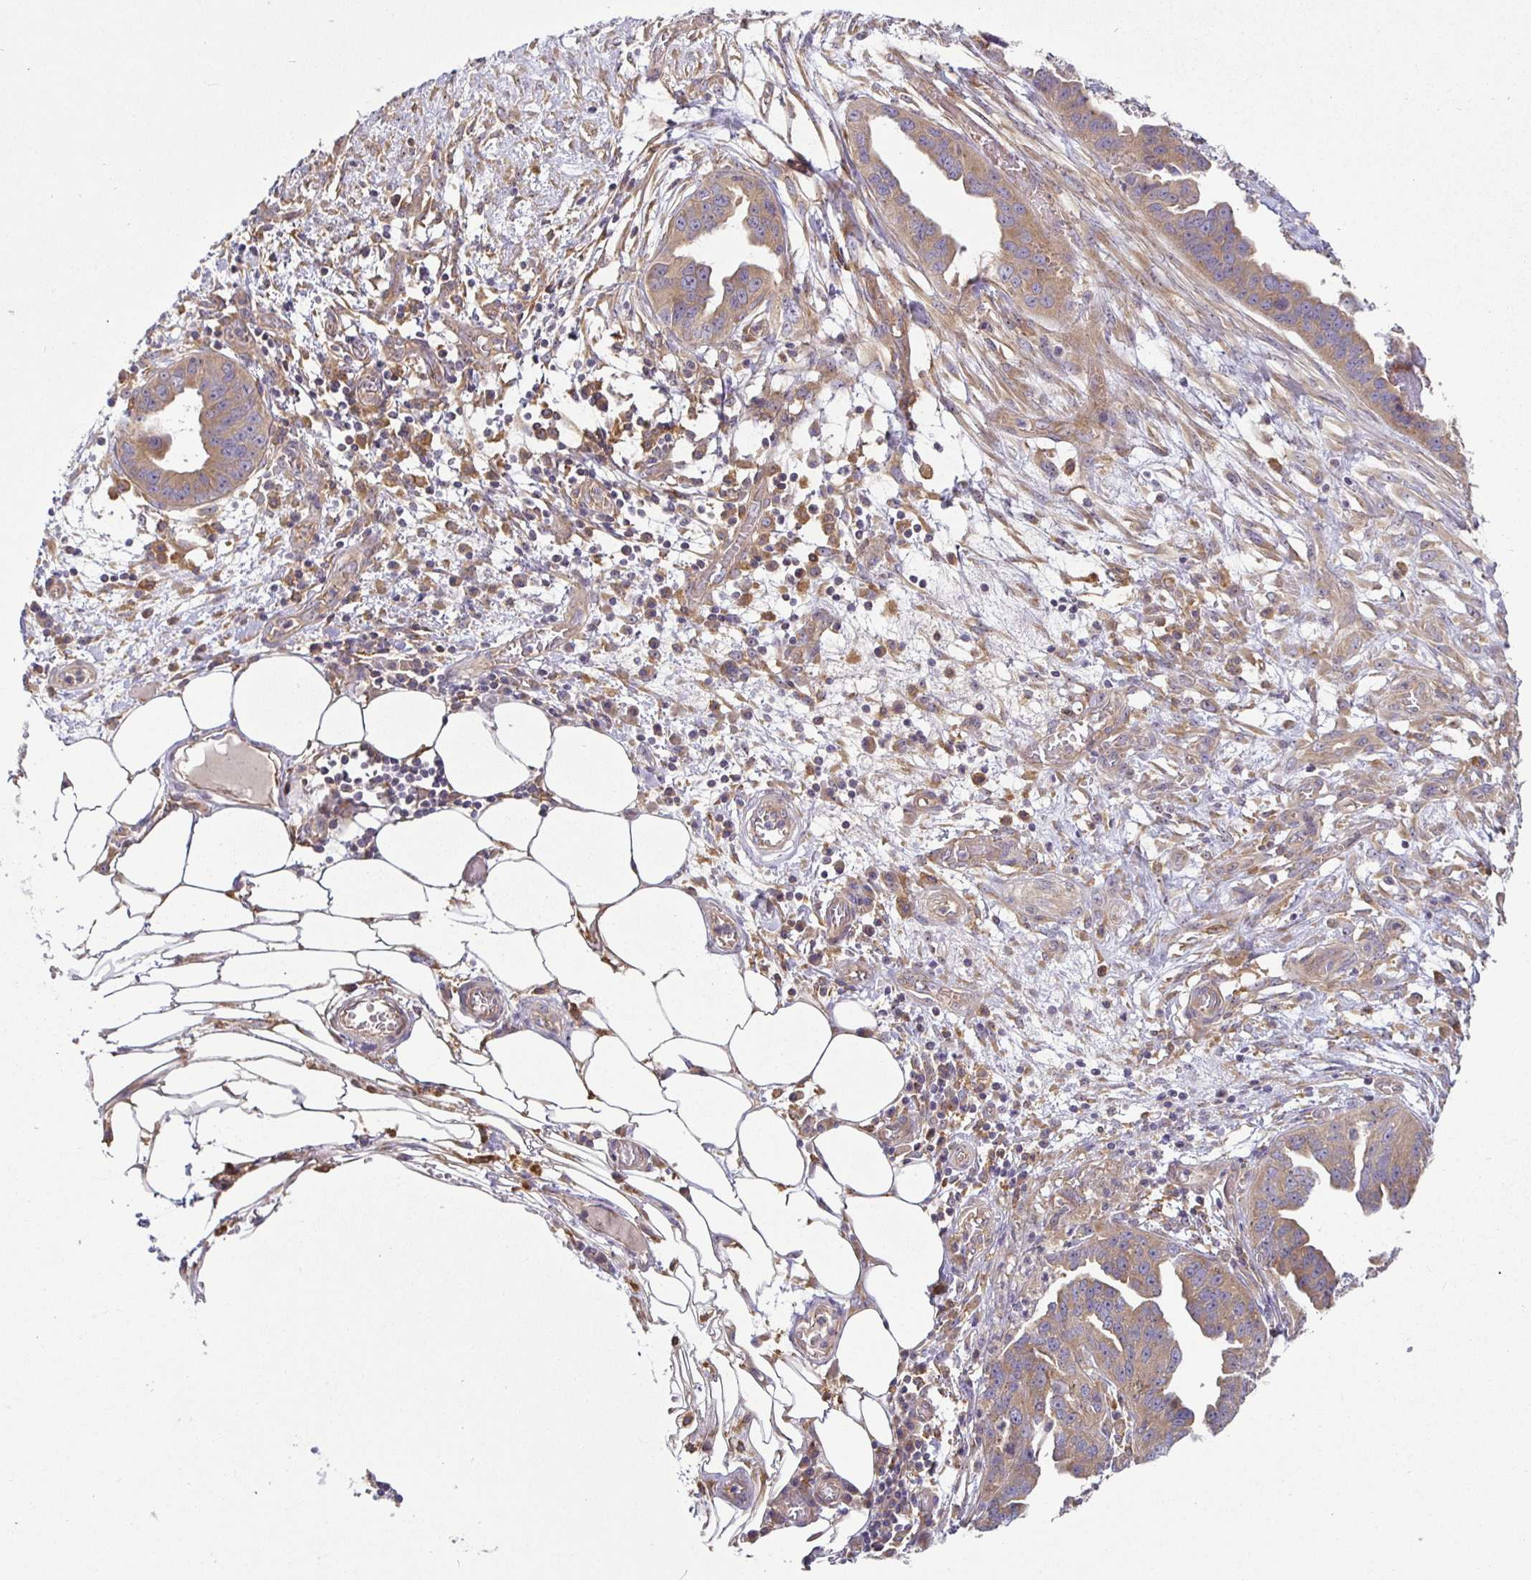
{"staining": {"intensity": "moderate", "quantity": ">75%", "location": "cytoplasmic/membranous"}, "tissue": "ovarian cancer", "cell_type": "Tumor cells", "image_type": "cancer", "snomed": [{"axis": "morphology", "description": "Cystadenocarcinoma, serous, NOS"}, {"axis": "topography", "description": "Ovary"}], "caption": "Approximately >75% of tumor cells in human ovarian cancer (serous cystadenocarcinoma) demonstrate moderate cytoplasmic/membranous protein expression as visualized by brown immunohistochemical staining.", "gene": "SNX8", "patient": {"sex": "female", "age": 75}}